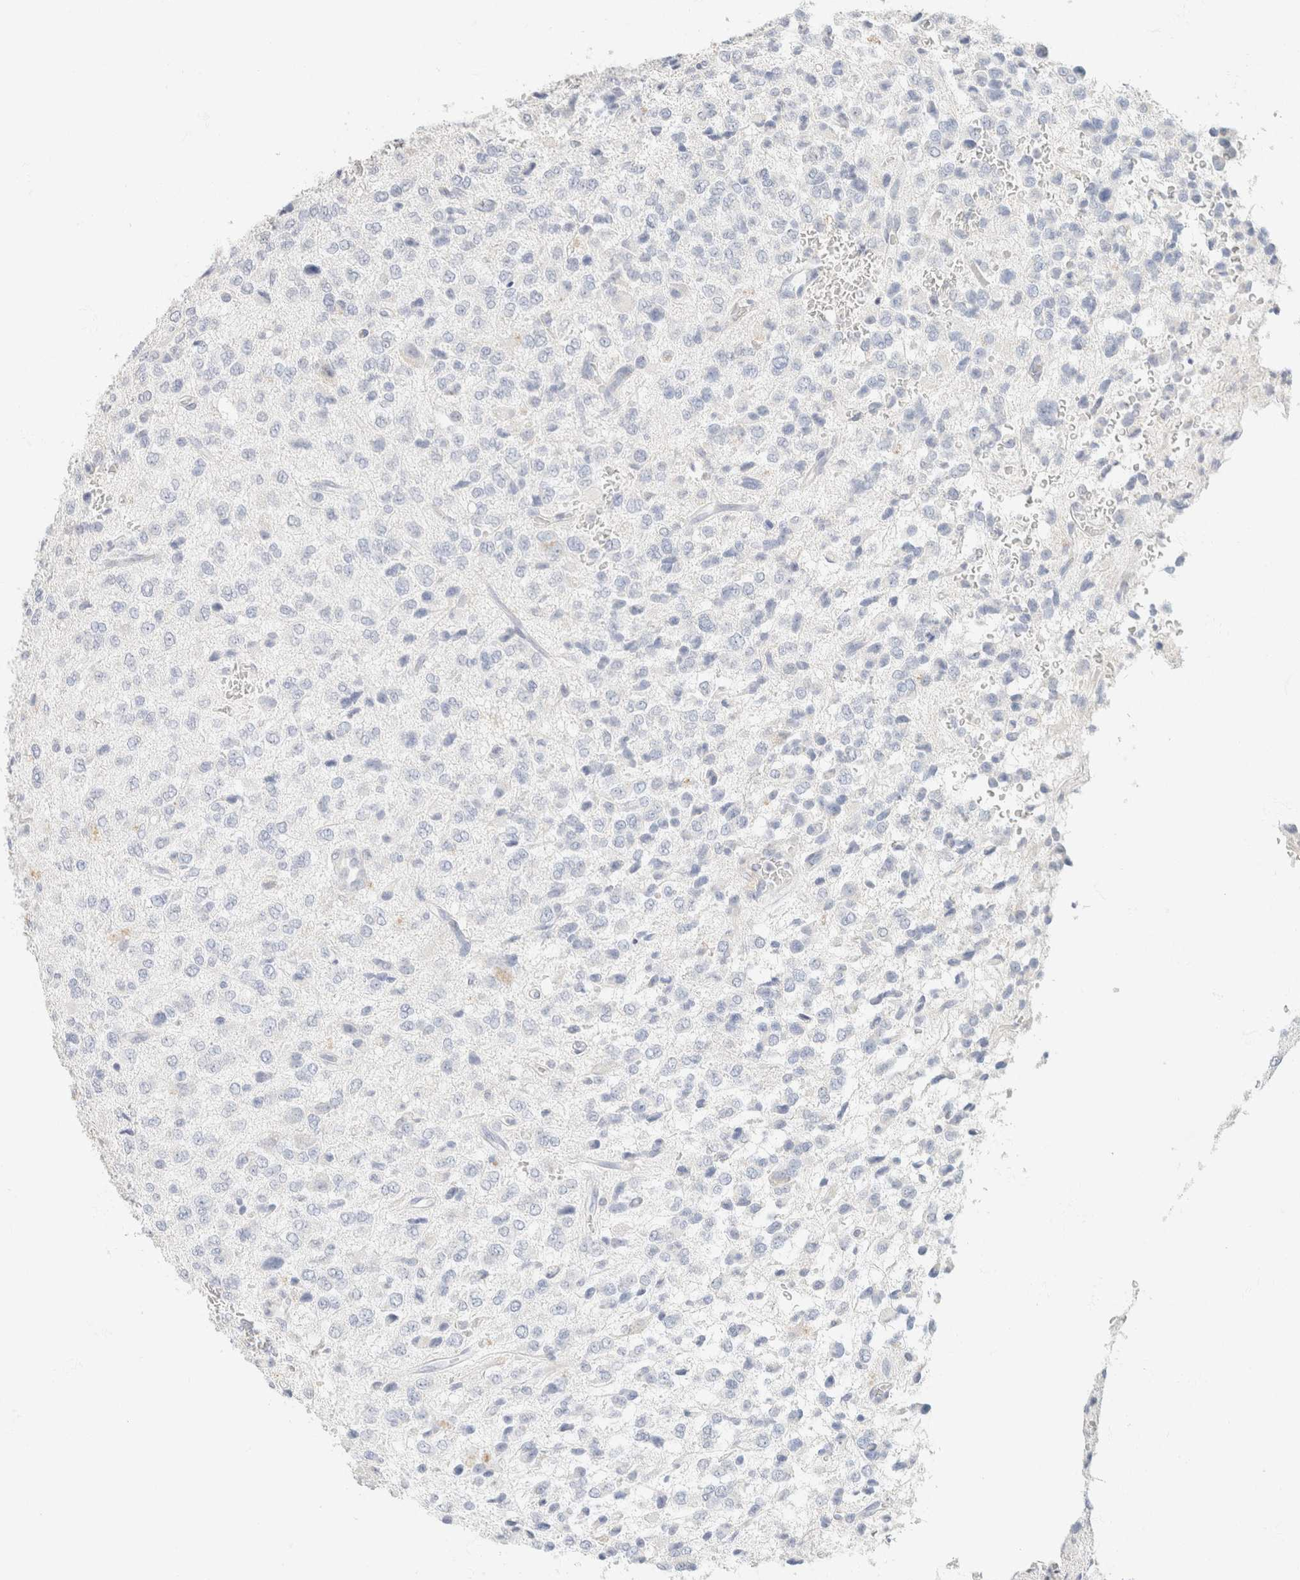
{"staining": {"intensity": "negative", "quantity": "none", "location": "none"}, "tissue": "glioma", "cell_type": "Tumor cells", "image_type": "cancer", "snomed": [{"axis": "morphology", "description": "Glioma, malignant, High grade"}, {"axis": "topography", "description": "pancreas cauda"}], "caption": "IHC photomicrograph of neoplastic tissue: malignant glioma (high-grade) stained with DAB (3,3'-diaminobenzidine) demonstrates no significant protein staining in tumor cells.", "gene": "CA12", "patient": {"sex": "male", "age": 60}}